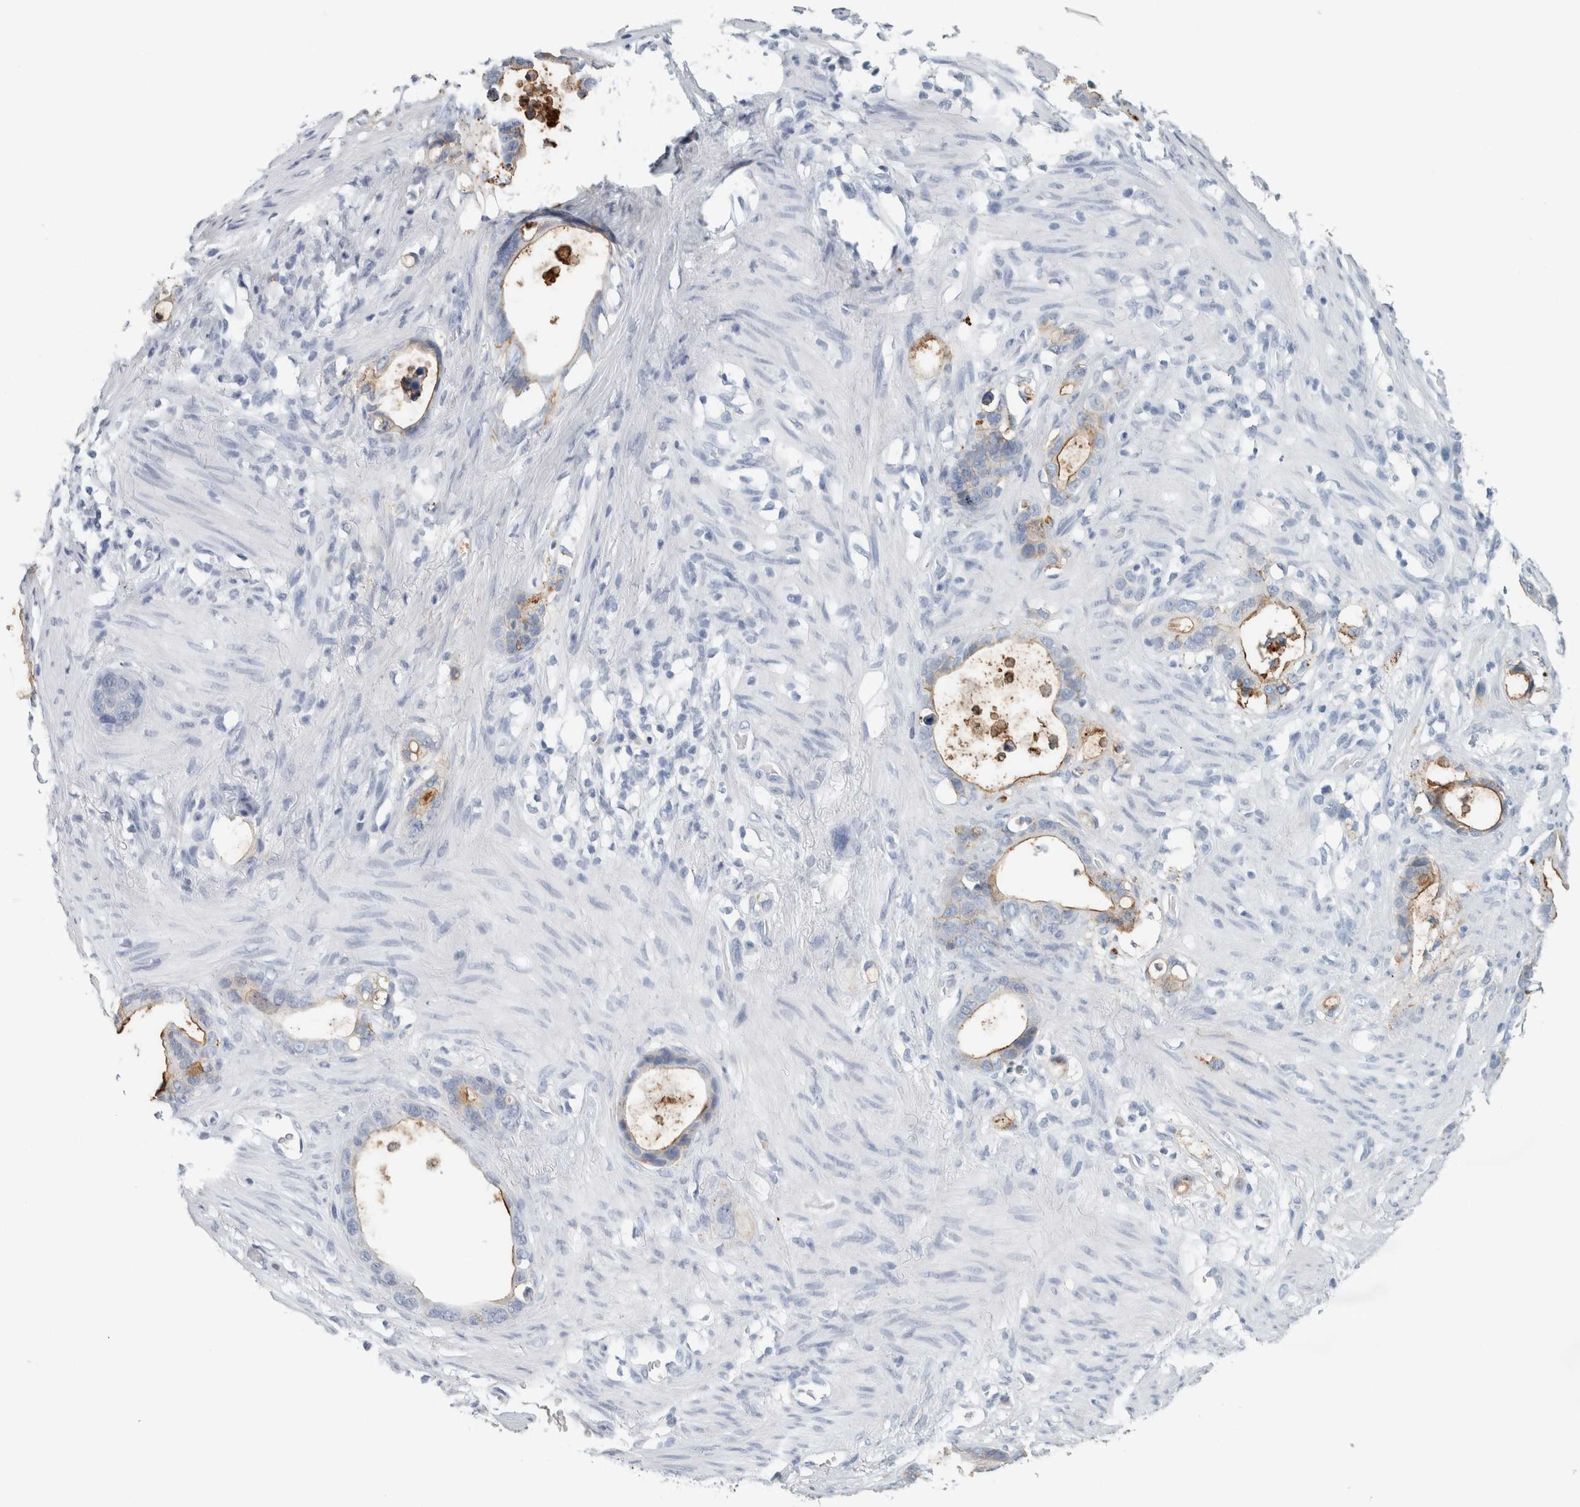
{"staining": {"intensity": "moderate", "quantity": "<25%", "location": "cytoplasmic/membranous"}, "tissue": "stomach cancer", "cell_type": "Tumor cells", "image_type": "cancer", "snomed": [{"axis": "morphology", "description": "Adenocarcinoma, NOS"}, {"axis": "topography", "description": "Stomach"}], "caption": "A high-resolution histopathology image shows immunohistochemistry (IHC) staining of stomach cancer (adenocarcinoma), which exhibits moderate cytoplasmic/membranous positivity in approximately <25% of tumor cells. (brown staining indicates protein expression, while blue staining denotes nuclei).", "gene": "TSPAN8", "patient": {"sex": "female", "age": 75}}